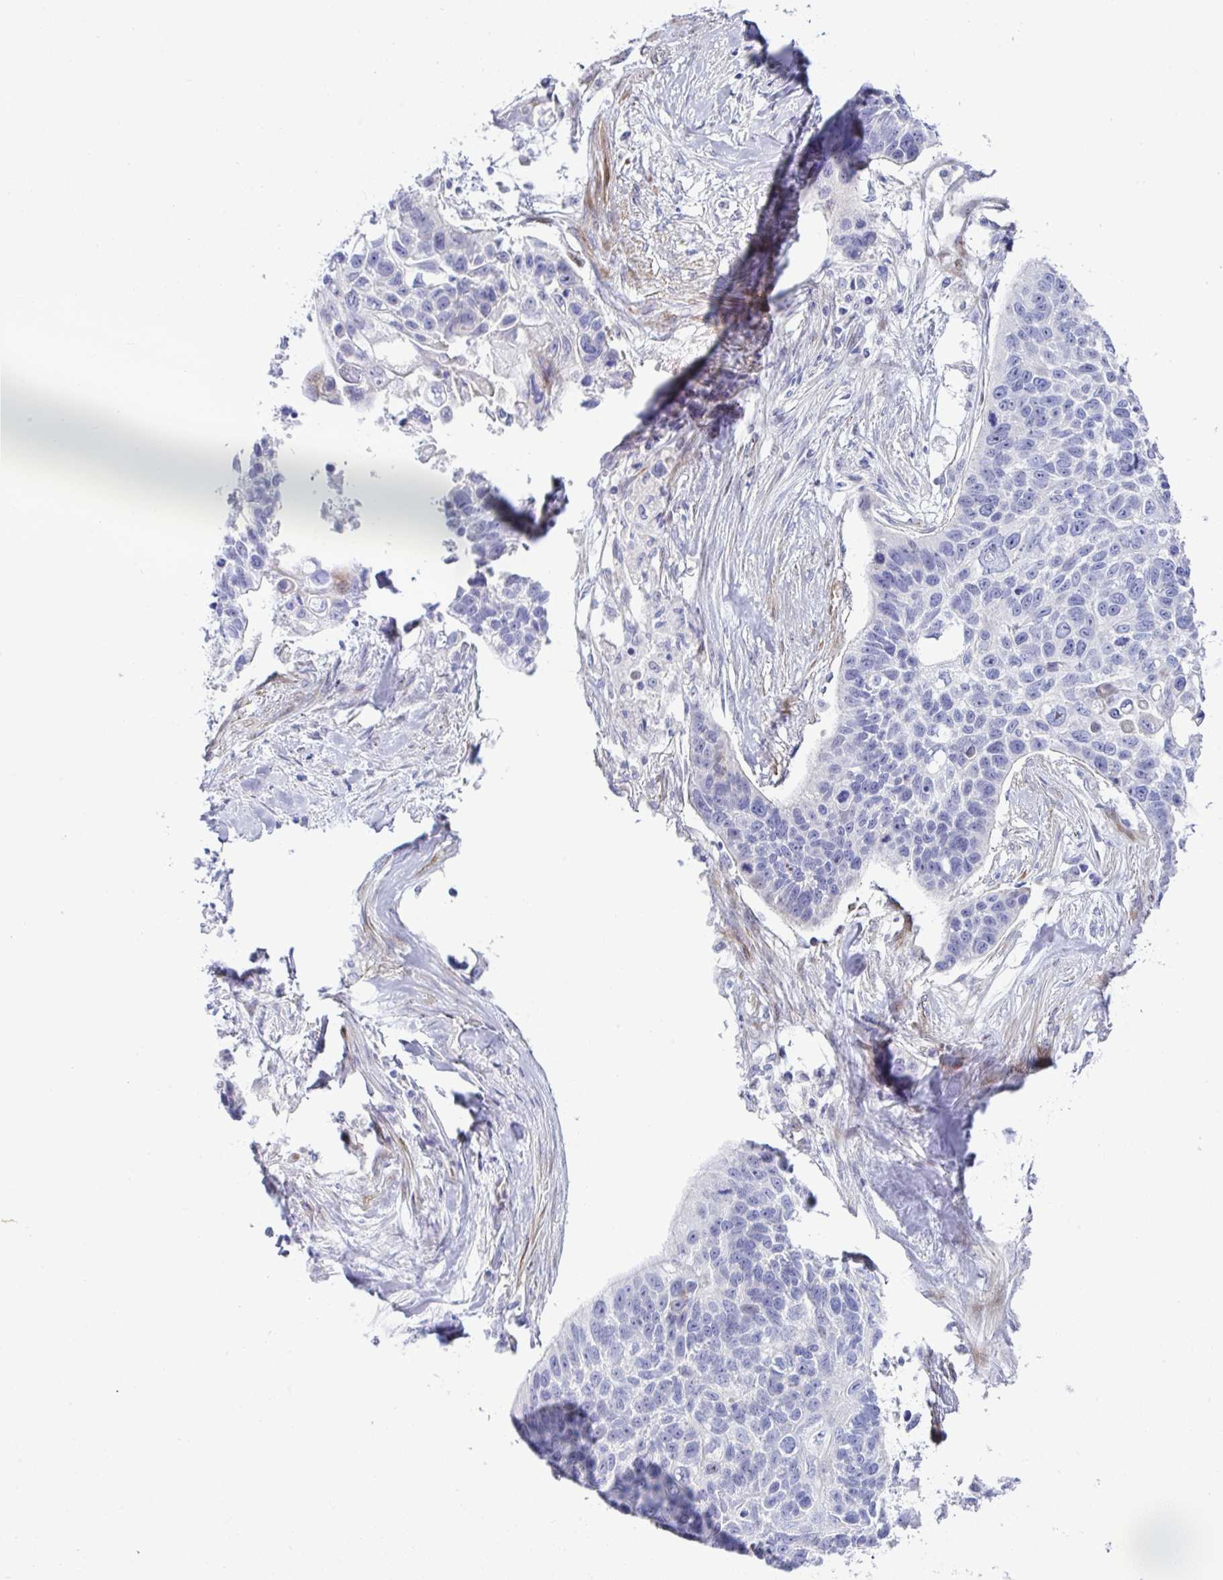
{"staining": {"intensity": "negative", "quantity": "none", "location": "none"}, "tissue": "lung cancer", "cell_type": "Tumor cells", "image_type": "cancer", "snomed": [{"axis": "morphology", "description": "Squamous cell carcinoma, NOS"}, {"axis": "topography", "description": "Lung"}], "caption": "Immunohistochemistry (IHC) micrograph of human lung cancer (squamous cell carcinoma) stained for a protein (brown), which reveals no expression in tumor cells. (Brightfield microscopy of DAB (3,3'-diaminobenzidine) IHC at high magnification).", "gene": "ZNF713", "patient": {"sex": "male", "age": 62}}